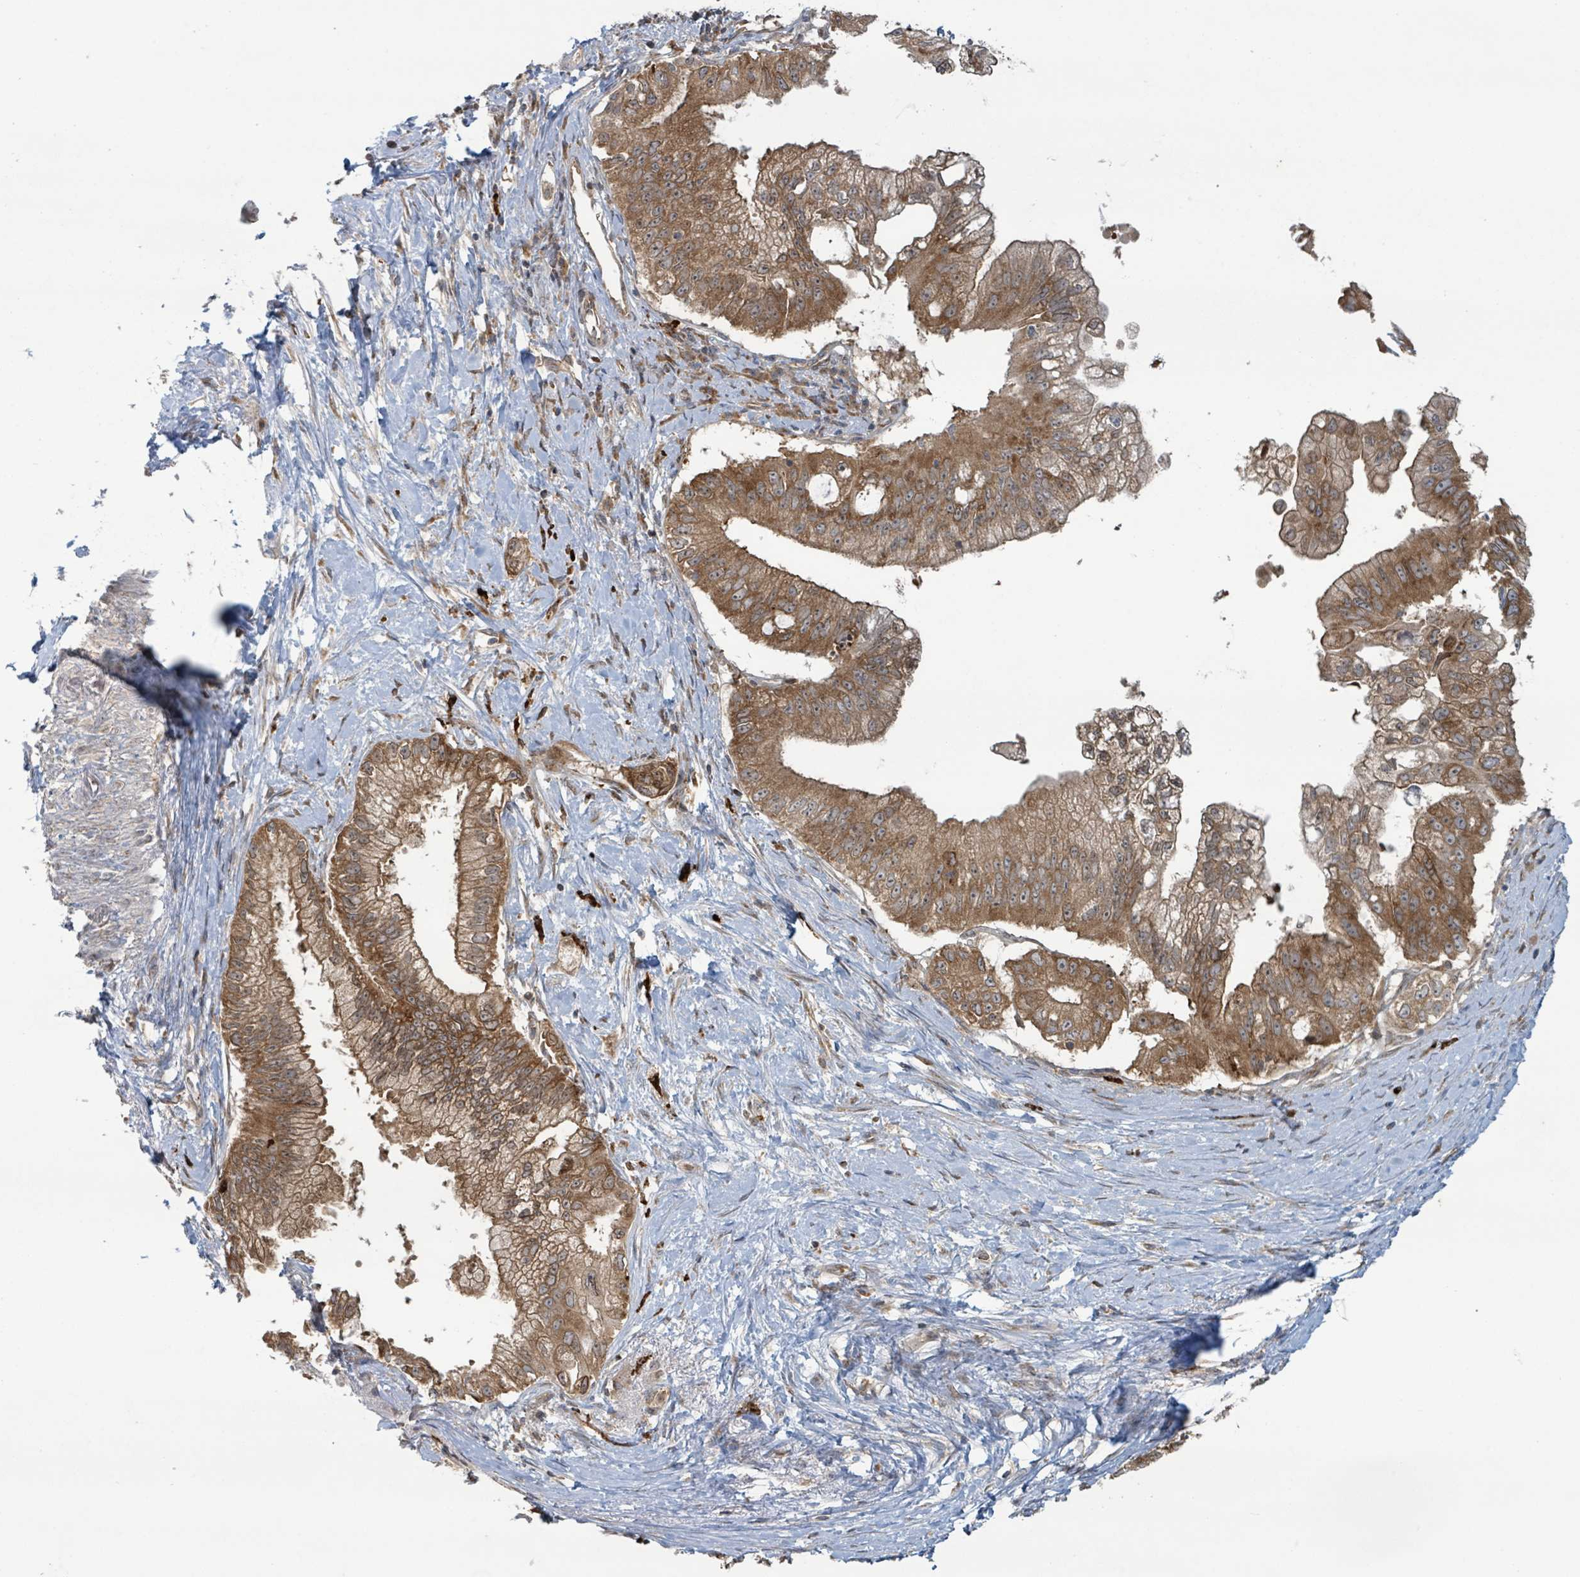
{"staining": {"intensity": "moderate", "quantity": ">75%", "location": "cytoplasmic/membranous"}, "tissue": "pancreatic cancer", "cell_type": "Tumor cells", "image_type": "cancer", "snomed": [{"axis": "morphology", "description": "Adenocarcinoma, NOS"}, {"axis": "topography", "description": "Pancreas"}], "caption": "Moderate cytoplasmic/membranous protein staining is present in approximately >75% of tumor cells in pancreatic cancer. Nuclei are stained in blue.", "gene": "OR51E1", "patient": {"sex": "male", "age": 70}}